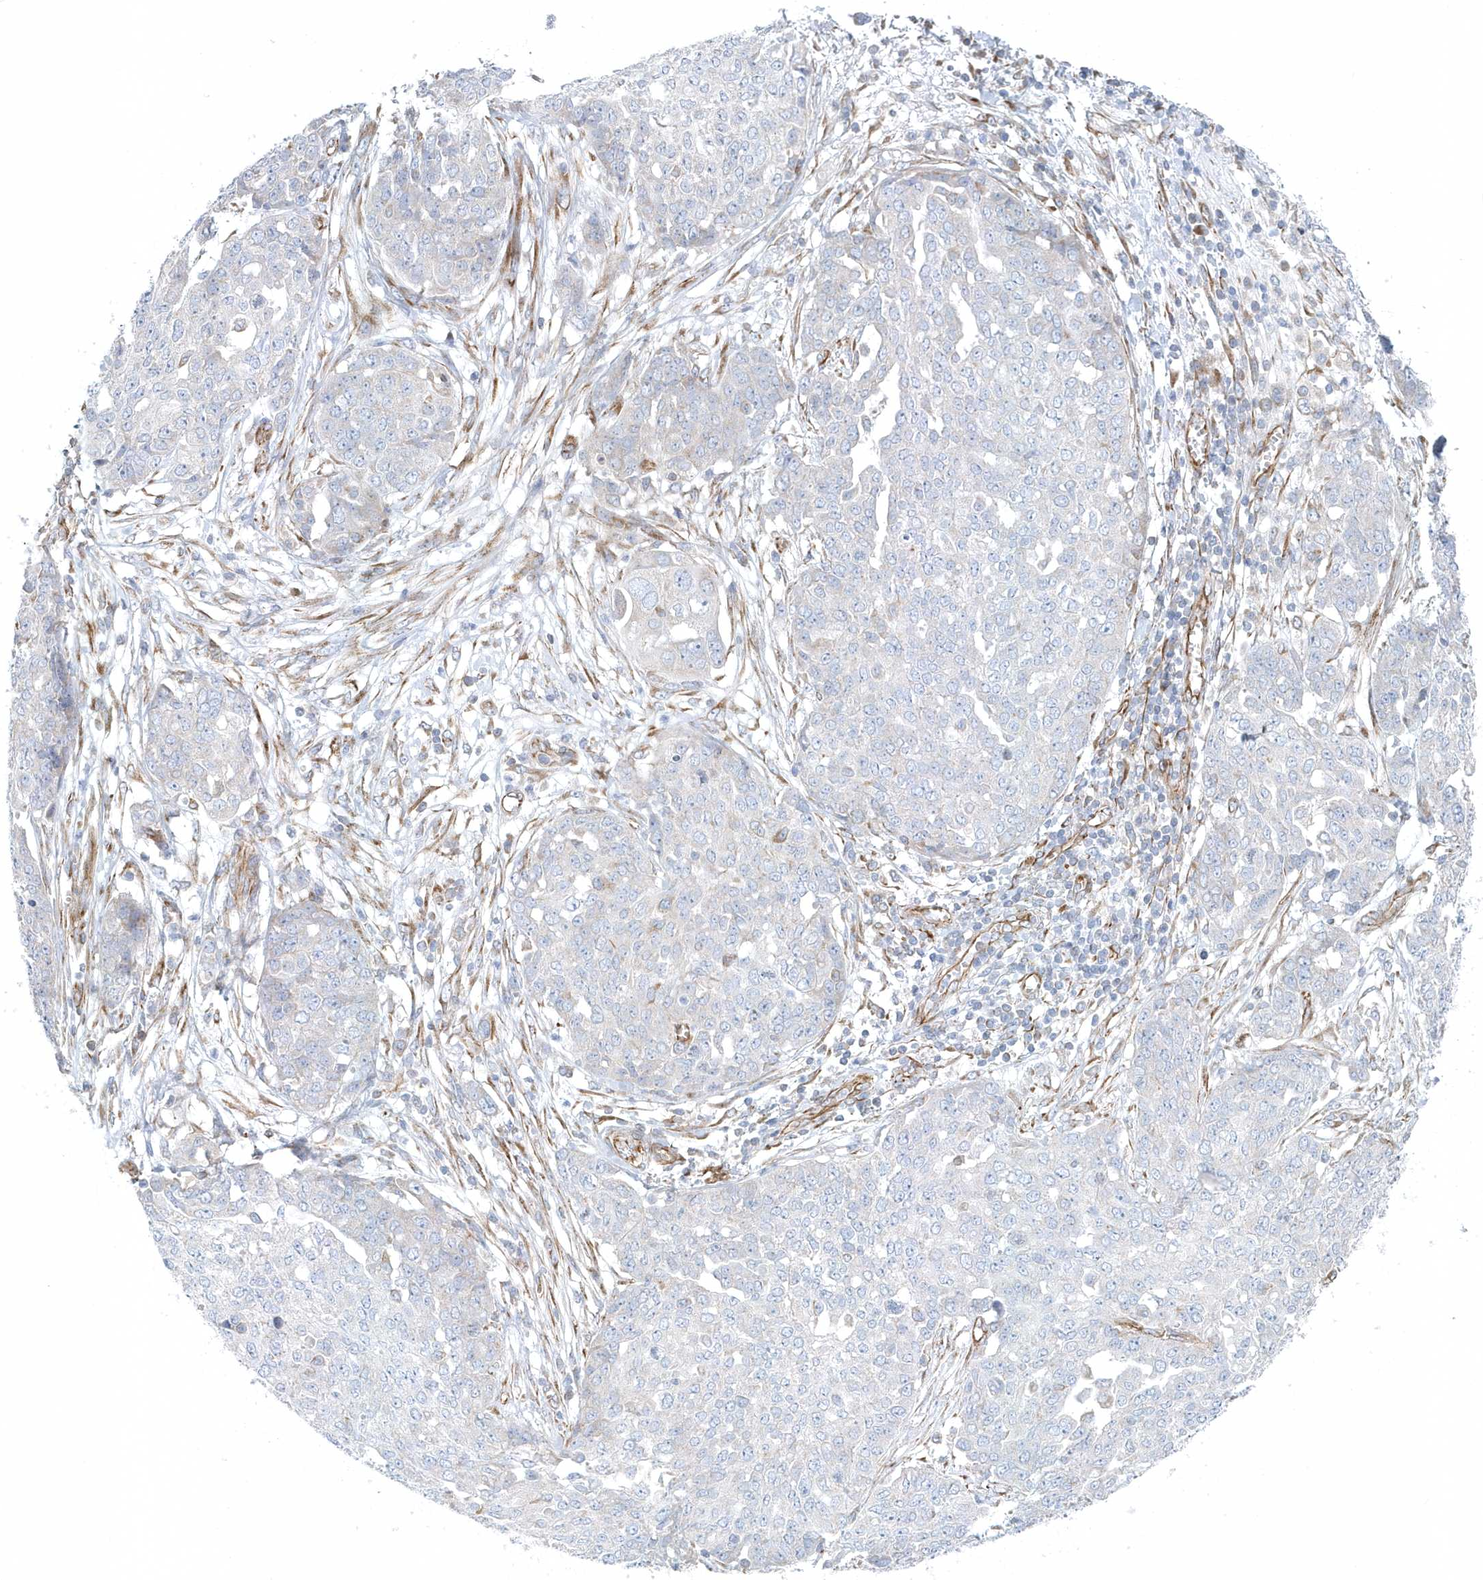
{"staining": {"intensity": "negative", "quantity": "none", "location": "none"}, "tissue": "ovarian cancer", "cell_type": "Tumor cells", "image_type": "cancer", "snomed": [{"axis": "morphology", "description": "Cystadenocarcinoma, serous, NOS"}, {"axis": "topography", "description": "Soft tissue"}, {"axis": "topography", "description": "Ovary"}], "caption": "This is an IHC histopathology image of human ovarian serous cystadenocarcinoma. There is no staining in tumor cells.", "gene": "GPR152", "patient": {"sex": "female", "age": 57}}